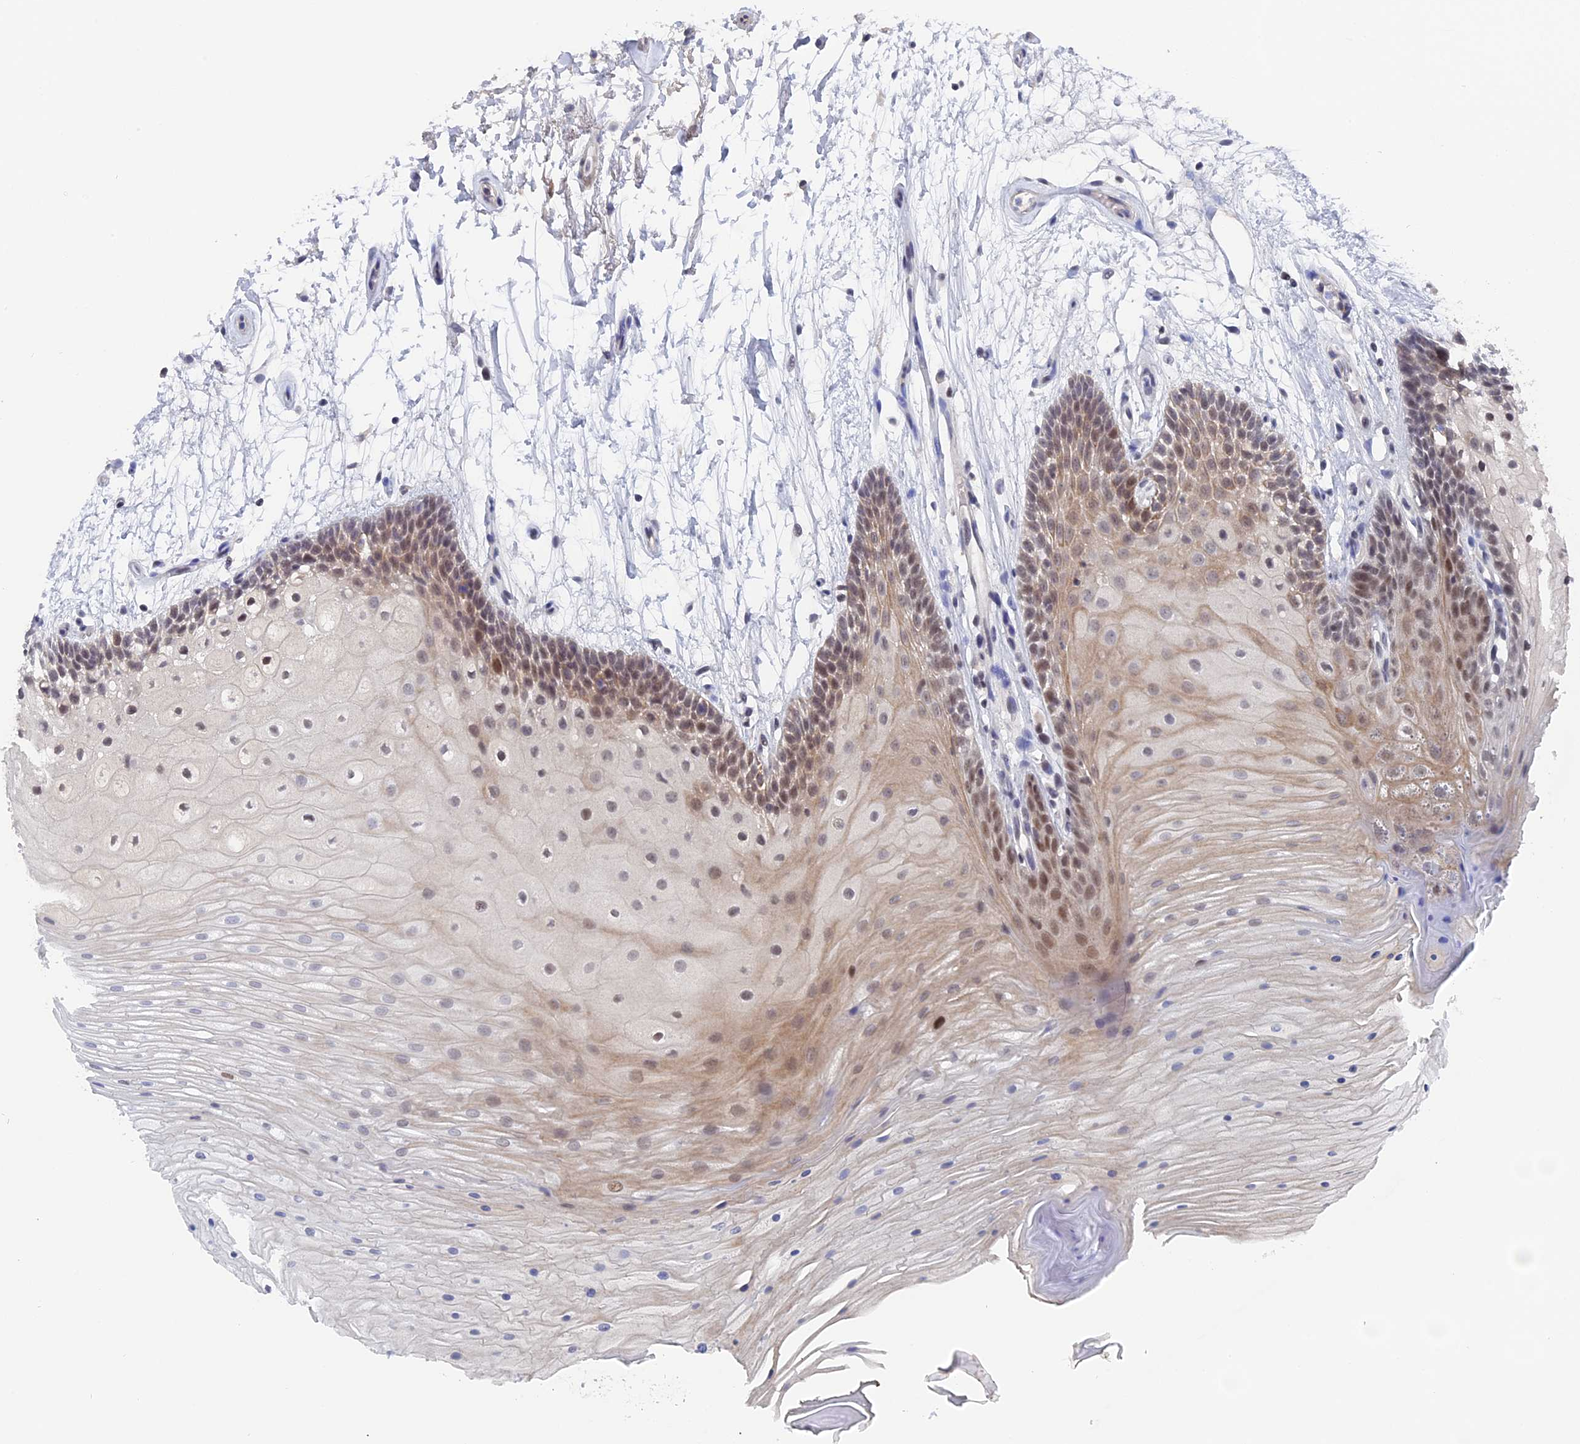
{"staining": {"intensity": "moderate", "quantity": "<25%", "location": "nuclear"}, "tissue": "oral mucosa", "cell_type": "Squamous epithelial cells", "image_type": "normal", "snomed": [{"axis": "morphology", "description": "Normal tissue, NOS"}, {"axis": "topography", "description": "Oral tissue"}], "caption": "Immunohistochemistry micrograph of unremarkable human oral mucosa stained for a protein (brown), which exhibits low levels of moderate nuclear staining in about <25% of squamous epithelial cells.", "gene": "BRD2", "patient": {"sex": "female", "age": 80}}